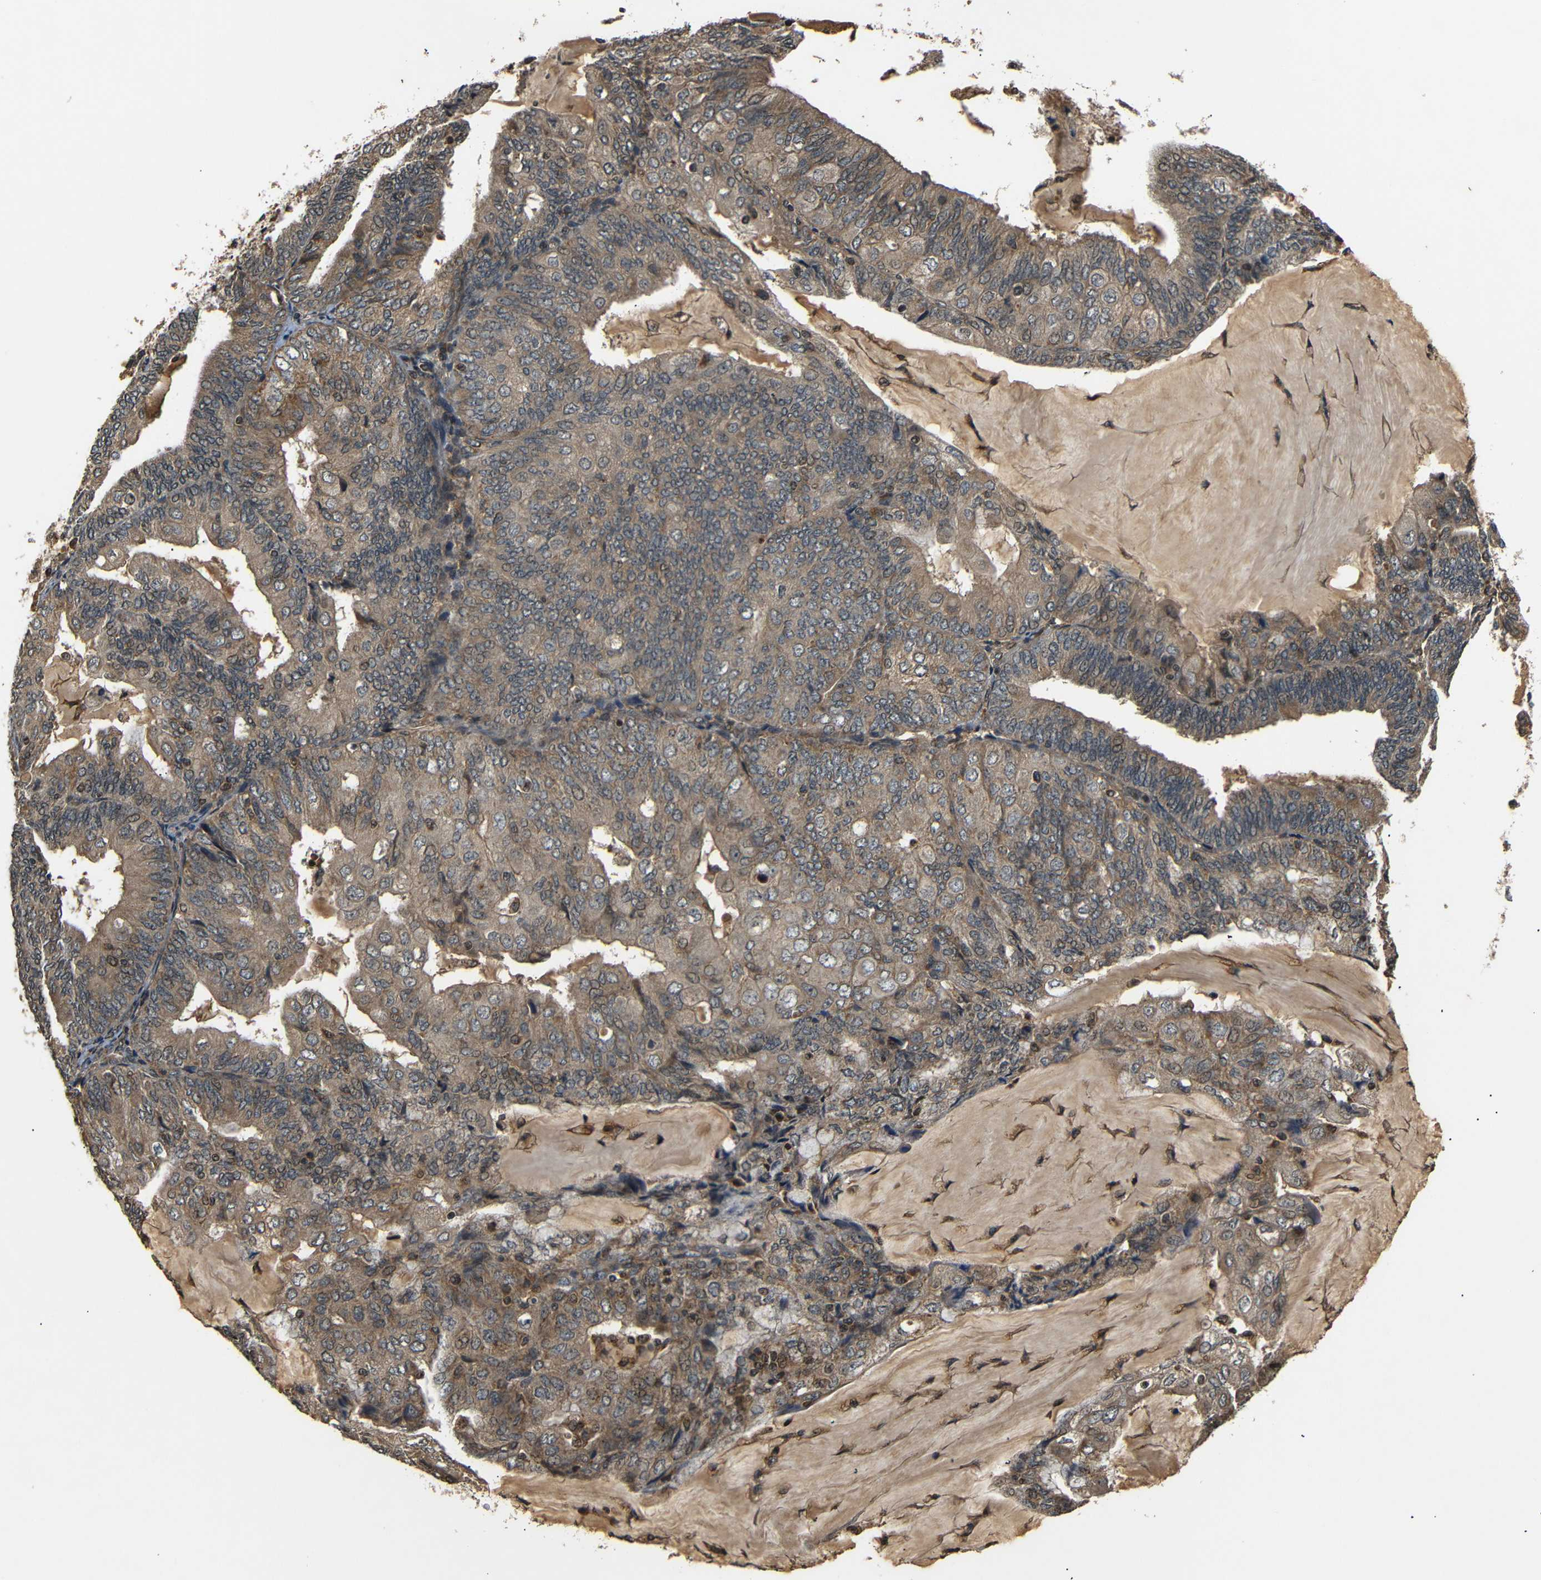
{"staining": {"intensity": "weak", "quantity": ">75%", "location": "cytoplasmic/membranous"}, "tissue": "endometrial cancer", "cell_type": "Tumor cells", "image_type": "cancer", "snomed": [{"axis": "morphology", "description": "Adenocarcinoma, NOS"}, {"axis": "topography", "description": "Endometrium"}], "caption": "Endometrial cancer stained with immunohistochemistry (IHC) displays weak cytoplasmic/membranous expression in about >75% of tumor cells.", "gene": "TANK", "patient": {"sex": "female", "age": 81}}